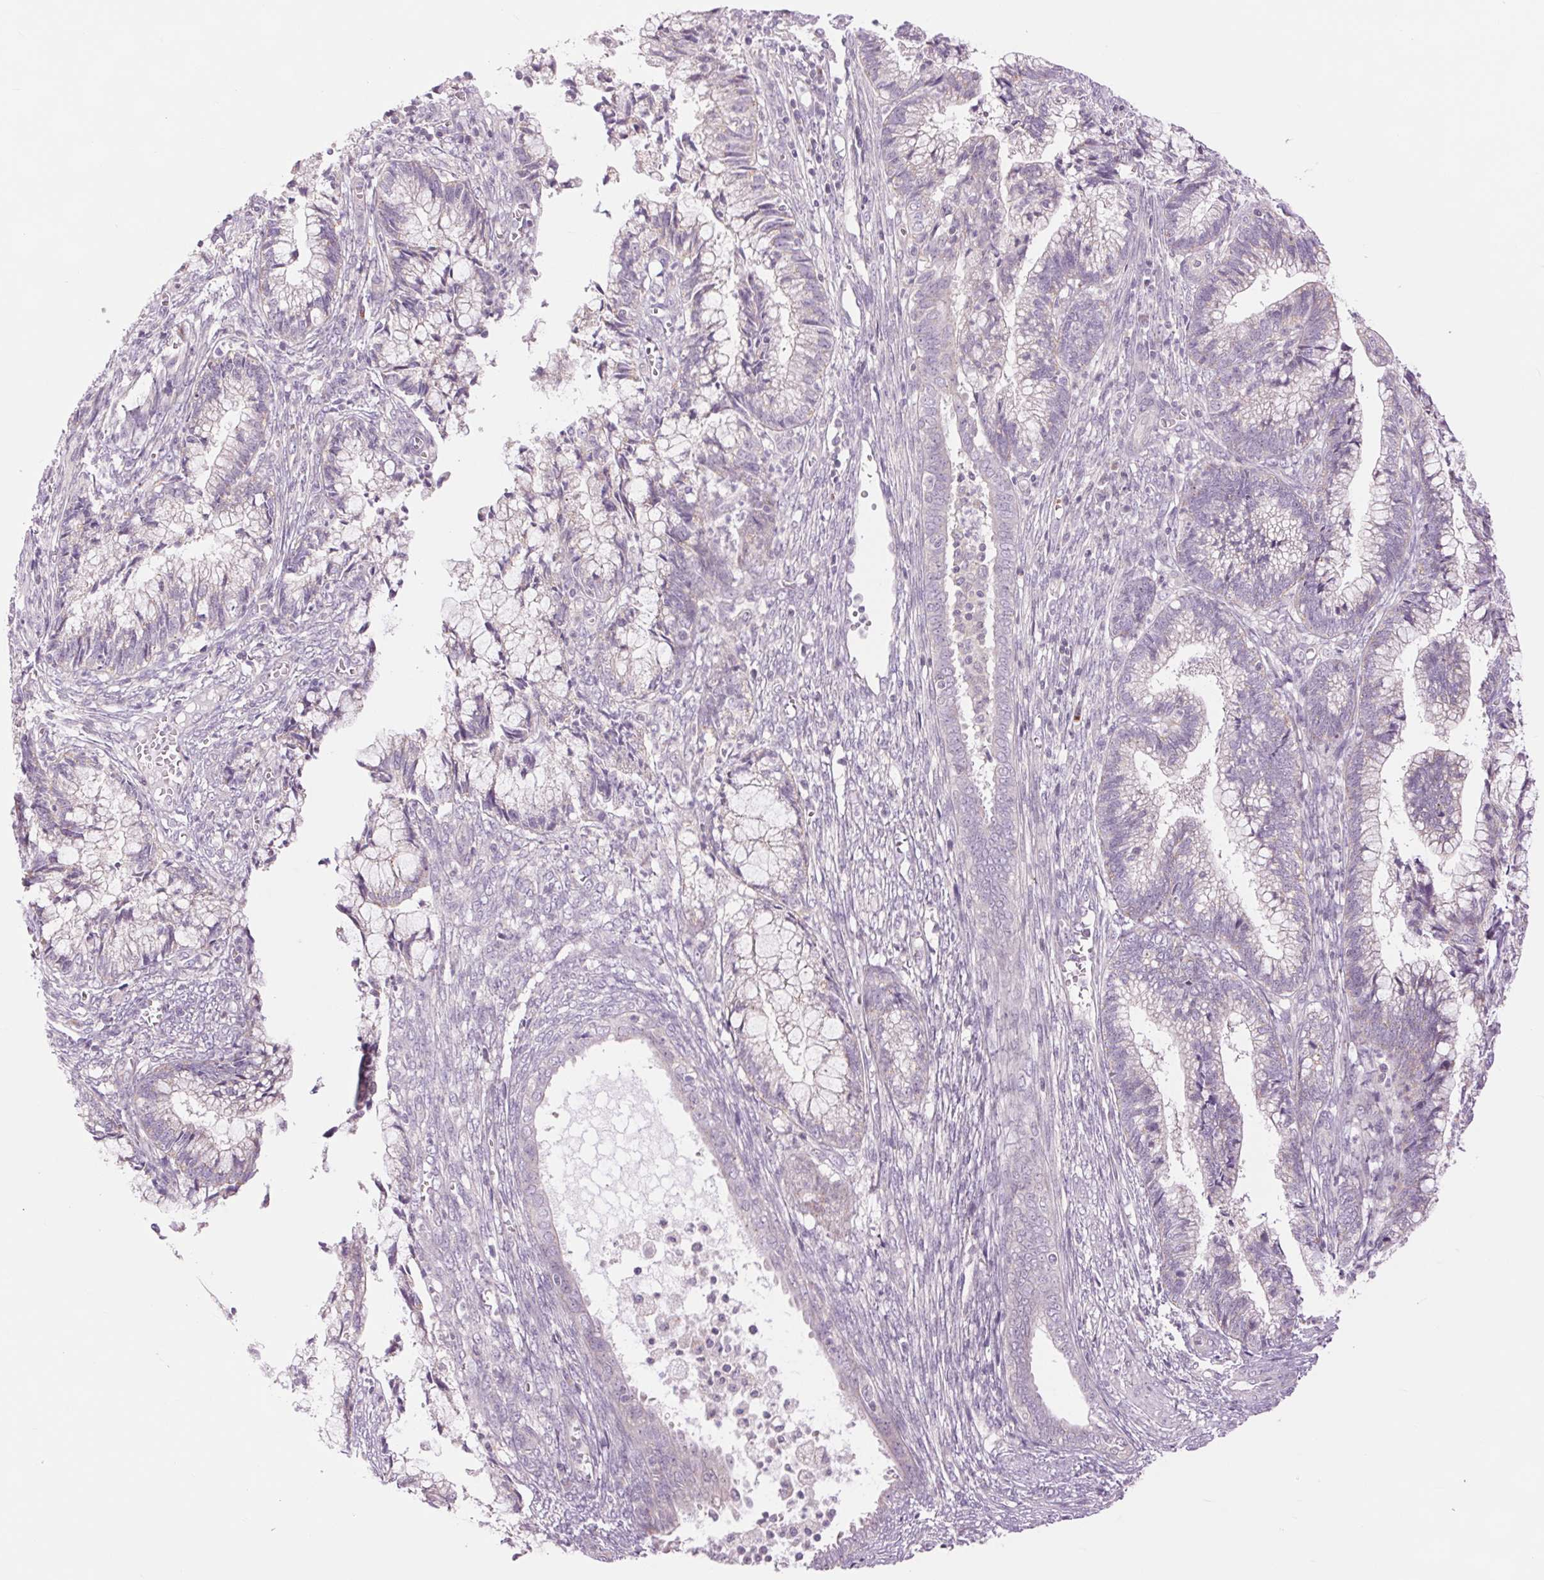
{"staining": {"intensity": "negative", "quantity": "none", "location": "none"}, "tissue": "cervical cancer", "cell_type": "Tumor cells", "image_type": "cancer", "snomed": [{"axis": "morphology", "description": "Adenocarcinoma, NOS"}, {"axis": "topography", "description": "Cervix"}], "caption": "Human cervical cancer (adenocarcinoma) stained for a protein using immunohistochemistry reveals no expression in tumor cells.", "gene": "CTNNA3", "patient": {"sex": "female", "age": 44}}